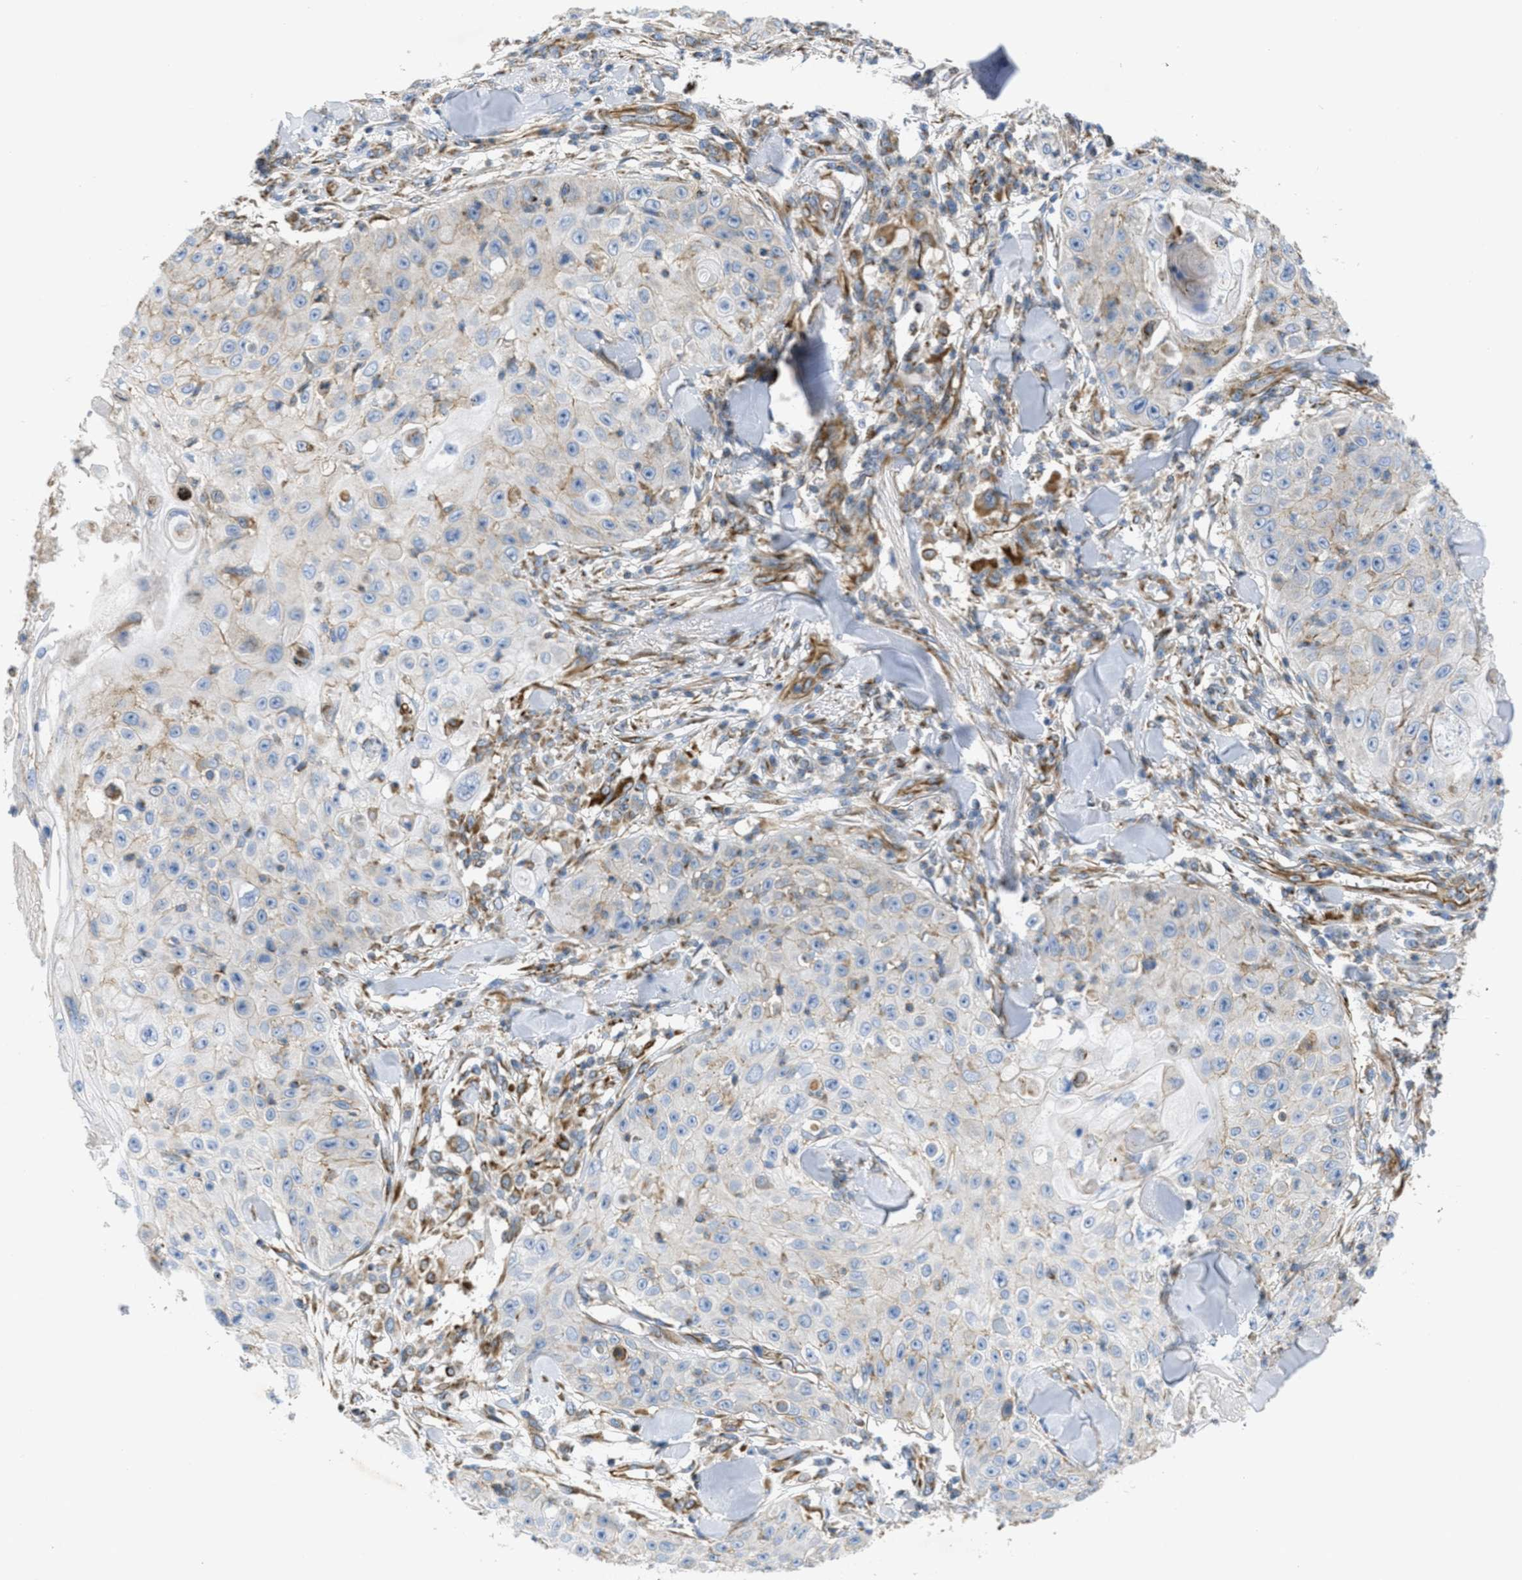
{"staining": {"intensity": "moderate", "quantity": "25%-75%", "location": "cytoplasmic/membranous"}, "tissue": "skin cancer", "cell_type": "Tumor cells", "image_type": "cancer", "snomed": [{"axis": "morphology", "description": "Squamous cell carcinoma, NOS"}, {"axis": "topography", "description": "Skin"}], "caption": "An image of skin cancer (squamous cell carcinoma) stained for a protein shows moderate cytoplasmic/membranous brown staining in tumor cells.", "gene": "BTN3A1", "patient": {"sex": "male", "age": 86}}